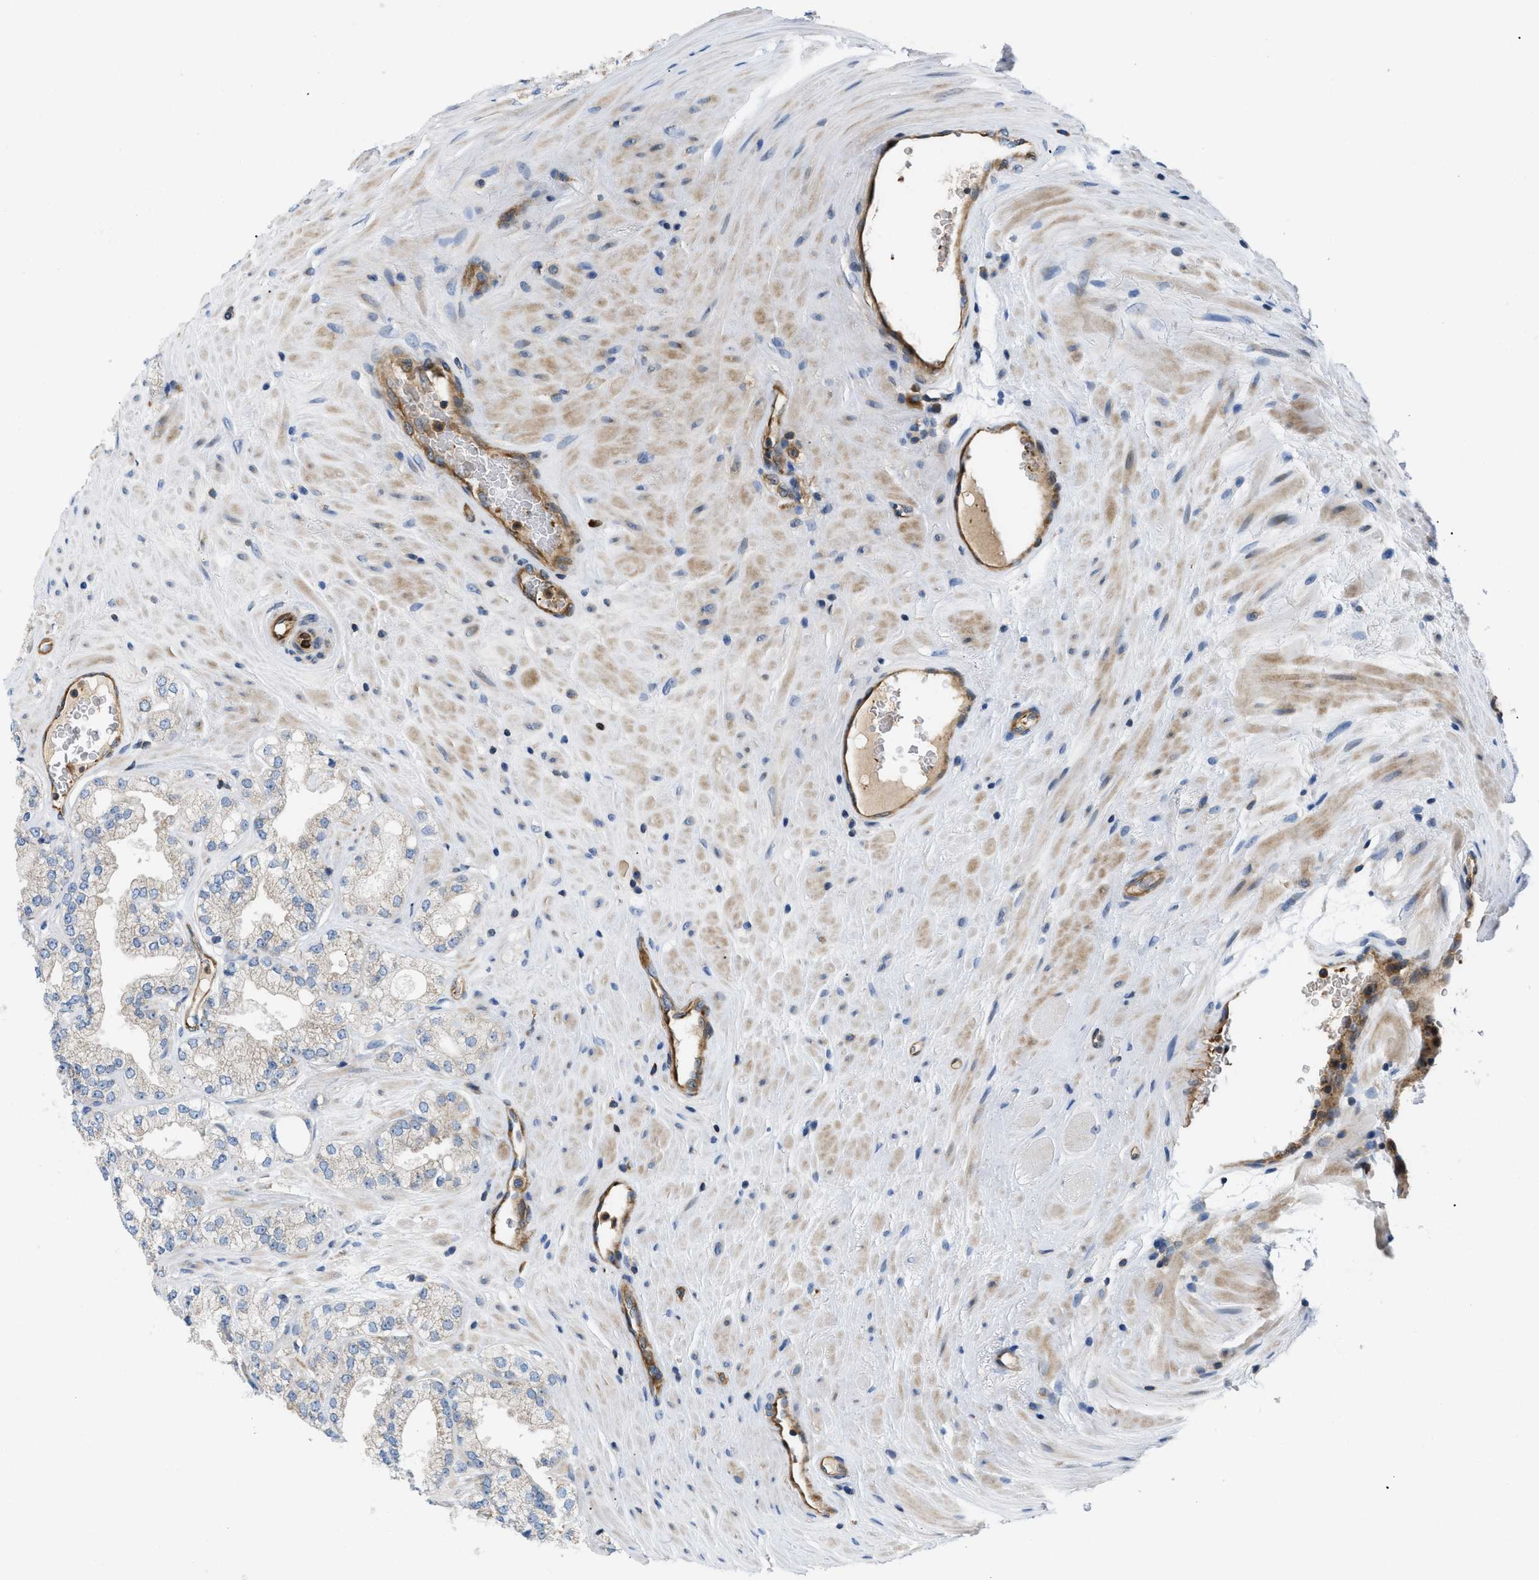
{"staining": {"intensity": "negative", "quantity": "none", "location": "none"}, "tissue": "prostate cancer", "cell_type": "Tumor cells", "image_type": "cancer", "snomed": [{"axis": "morphology", "description": "Adenocarcinoma, High grade"}, {"axis": "topography", "description": "Prostate"}], "caption": "Prostate cancer (adenocarcinoma (high-grade)) was stained to show a protein in brown. There is no significant expression in tumor cells. The staining was performed using DAB to visualize the protein expression in brown, while the nuclei were stained in blue with hematoxylin (Magnification: 20x).", "gene": "ATP2A3", "patient": {"sex": "male", "age": 71}}